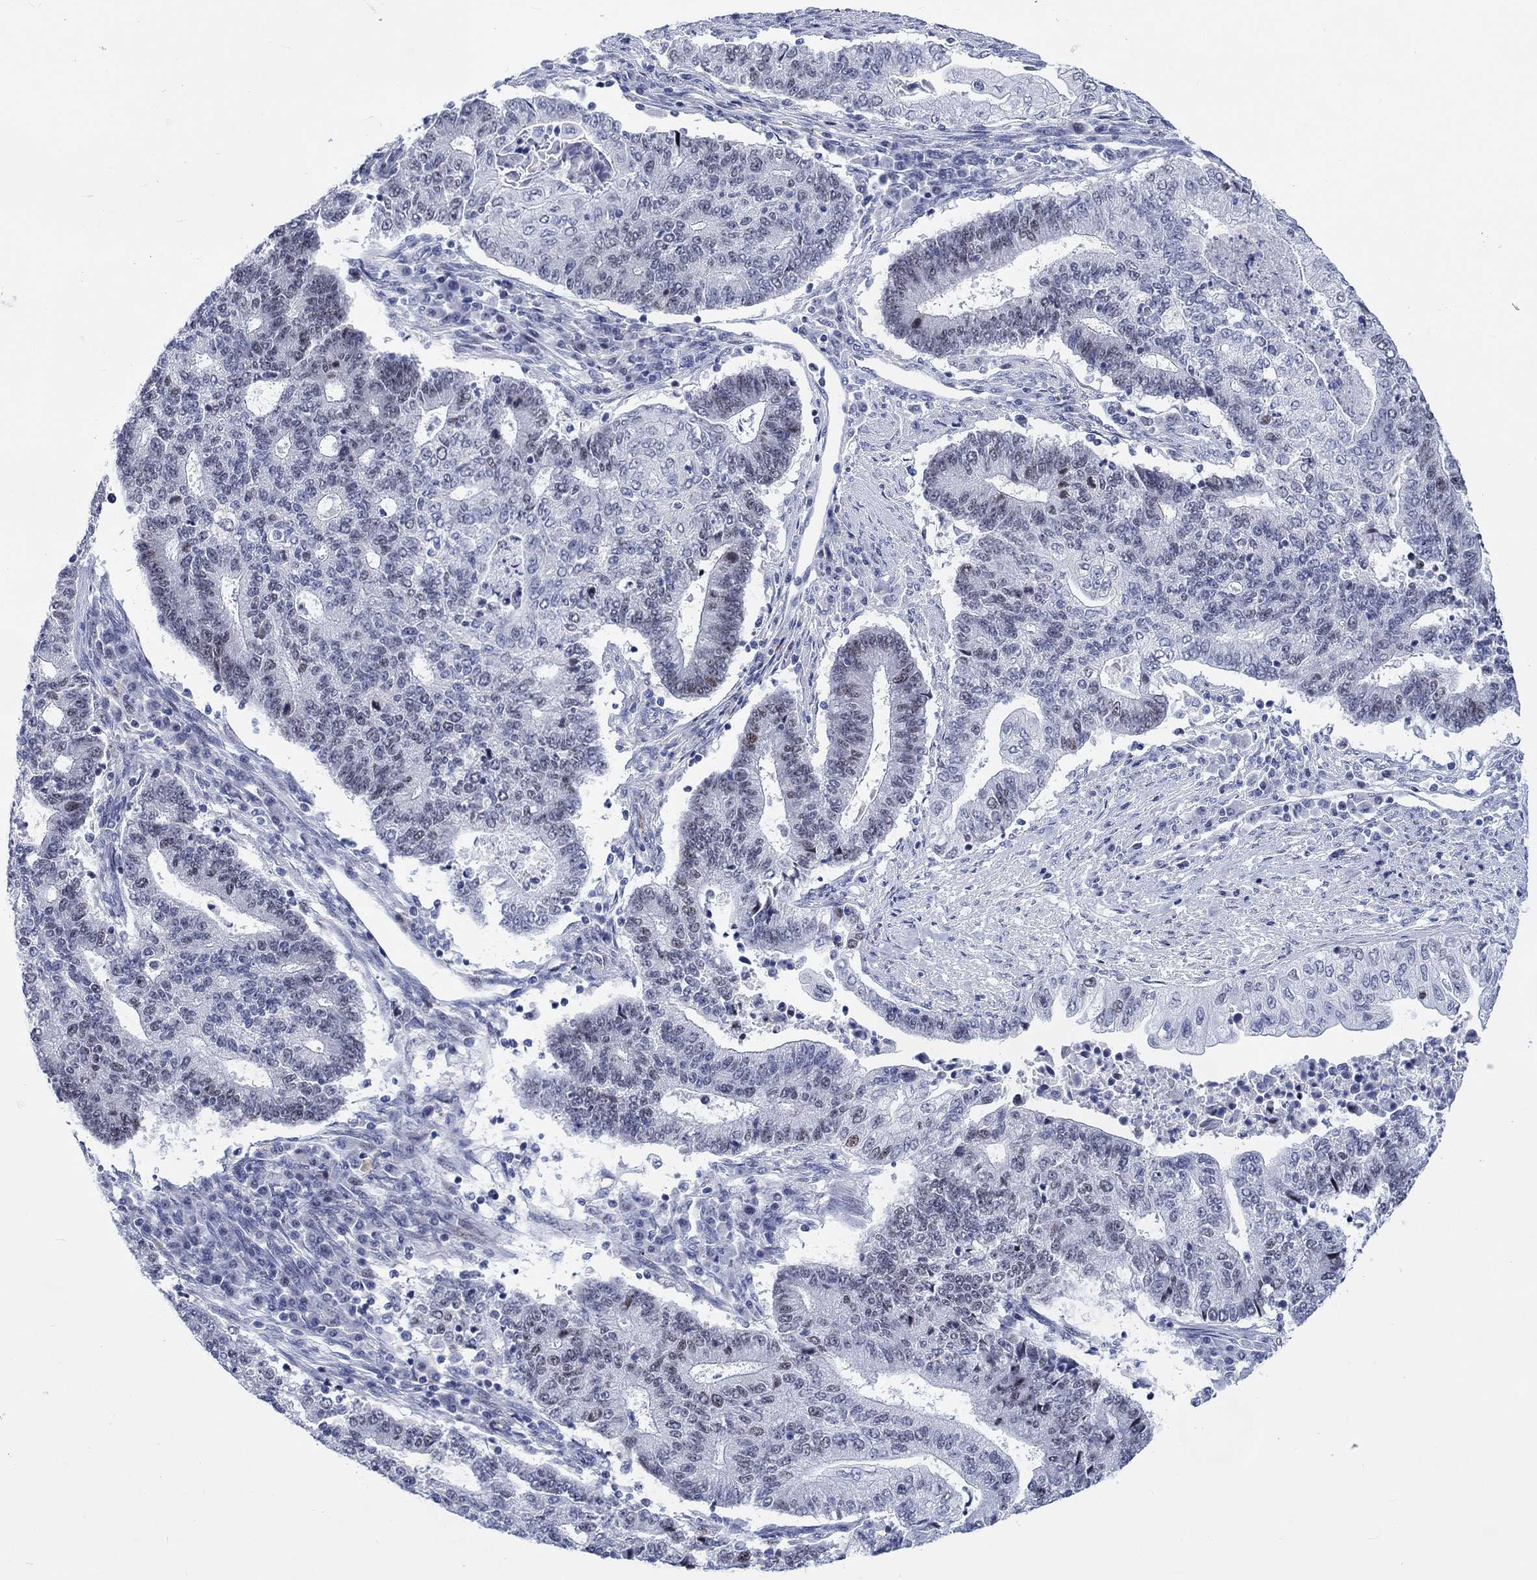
{"staining": {"intensity": "weak", "quantity": "<25%", "location": "nuclear"}, "tissue": "endometrial cancer", "cell_type": "Tumor cells", "image_type": "cancer", "snomed": [{"axis": "morphology", "description": "Adenocarcinoma, NOS"}, {"axis": "topography", "description": "Uterus"}, {"axis": "topography", "description": "Endometrium"}], "caption": "Human endometrial cancer stained for a protein using immunohistochemistry (IHC) demonstrates no staining in tumor cells.", "gene": "CDCA2", "patient": {"sex": "female", "age": 54}}